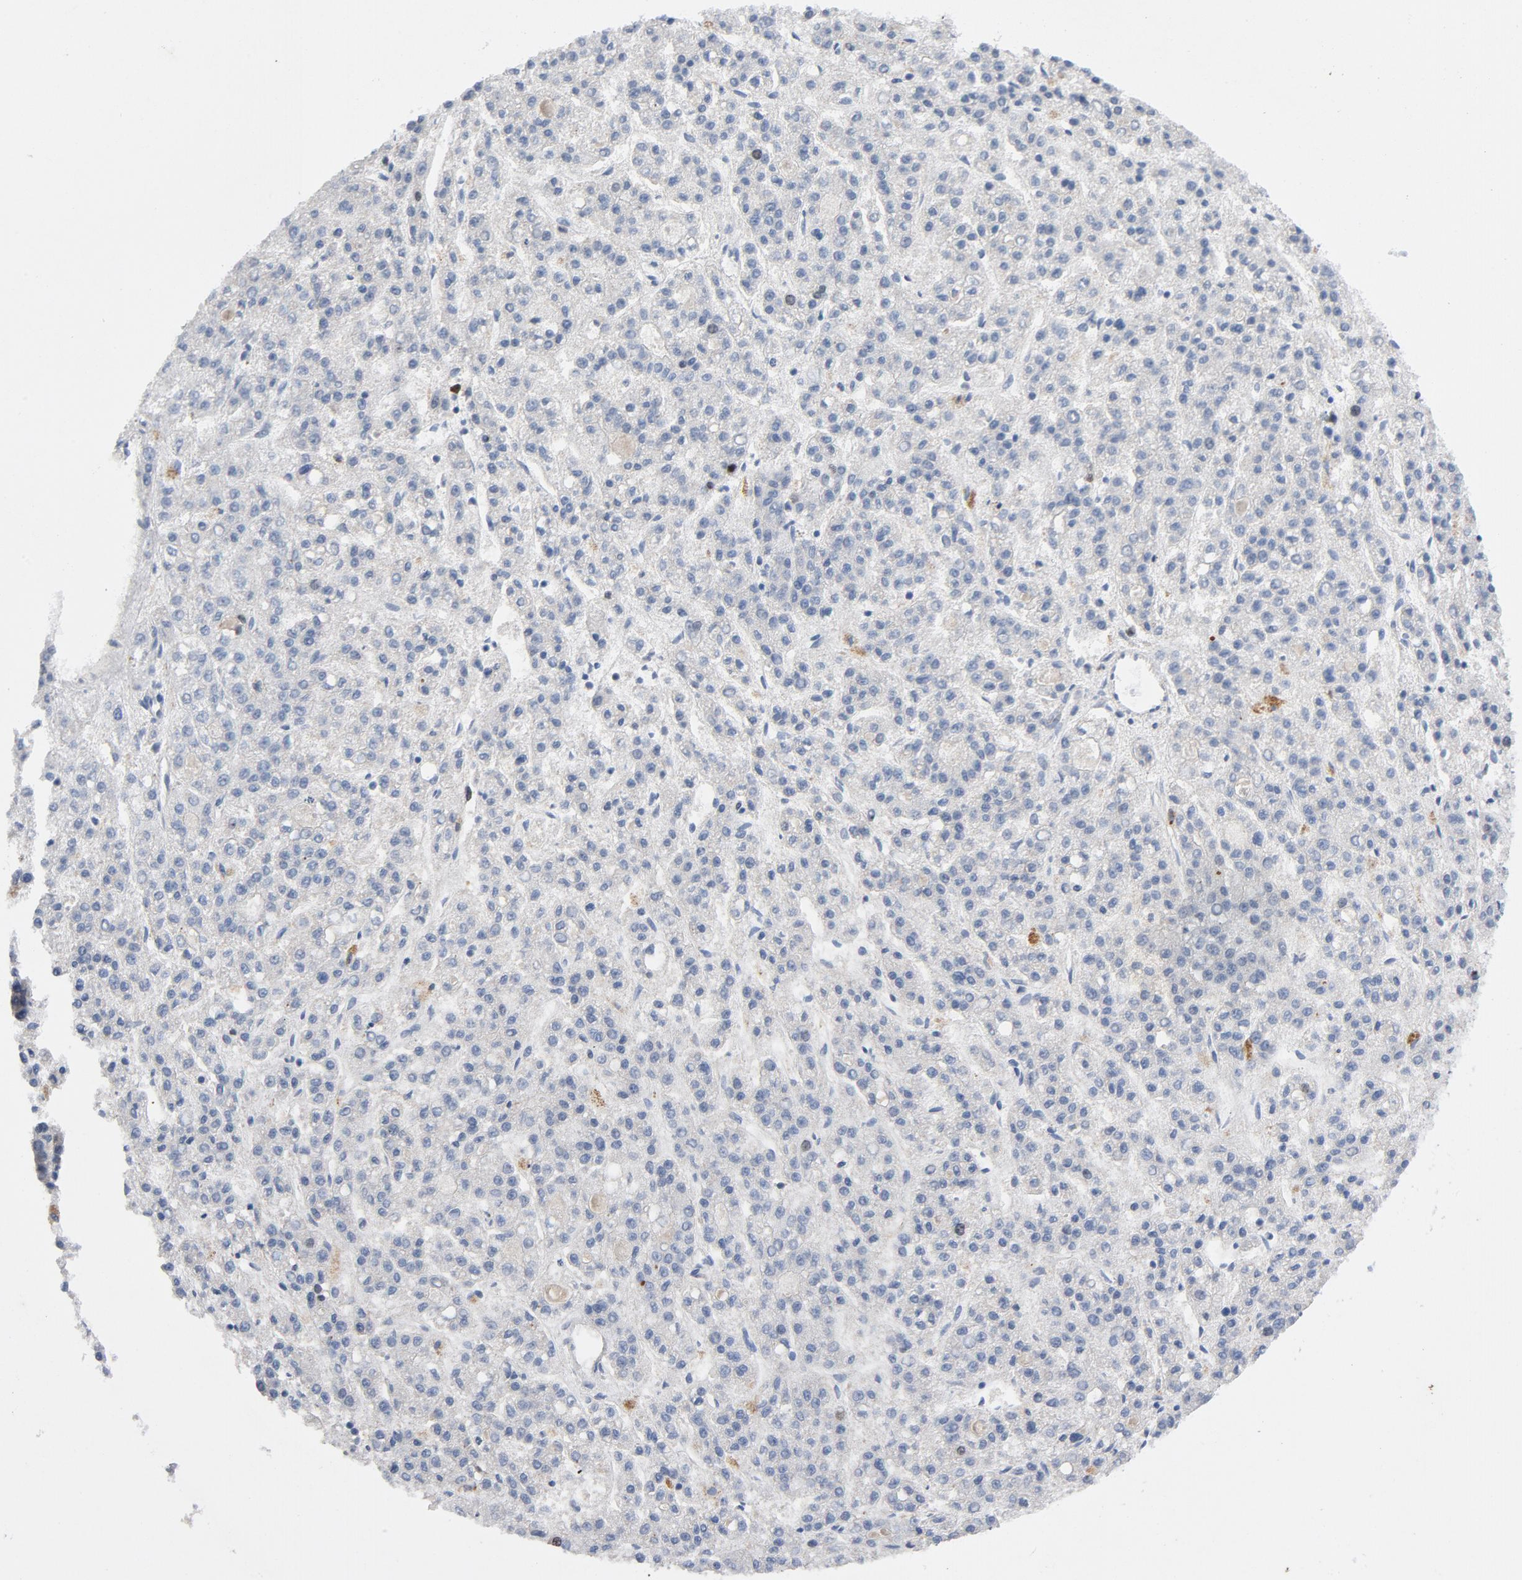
{"staining": {"intensity": "negative", "quantity": "none", "location": "none"}, "tissue": "liver cancer", "cell_type": "Tumor cells", "image_type": "cancer", "snomed": [{"axis": "morphology", "description": "Carcinoma, Hepatocellular, NOS"}, {"axis": "topography", "description": "Liver"}], "caption": "Immunohistochemistry (IHC) histopathology image of neoplastic tissue: human liver cancer (hepatocellular carcinoma) stained with DAB demonstrates no significant protein expression in tumor cells. (DAB (3,3'-diaminobenzidine) immunohistochemistry (IHC) visualized using brightfield microscopy, high magnification).", "gene": "BIRC5", "patient": {"sex": "male", "age": 70}}